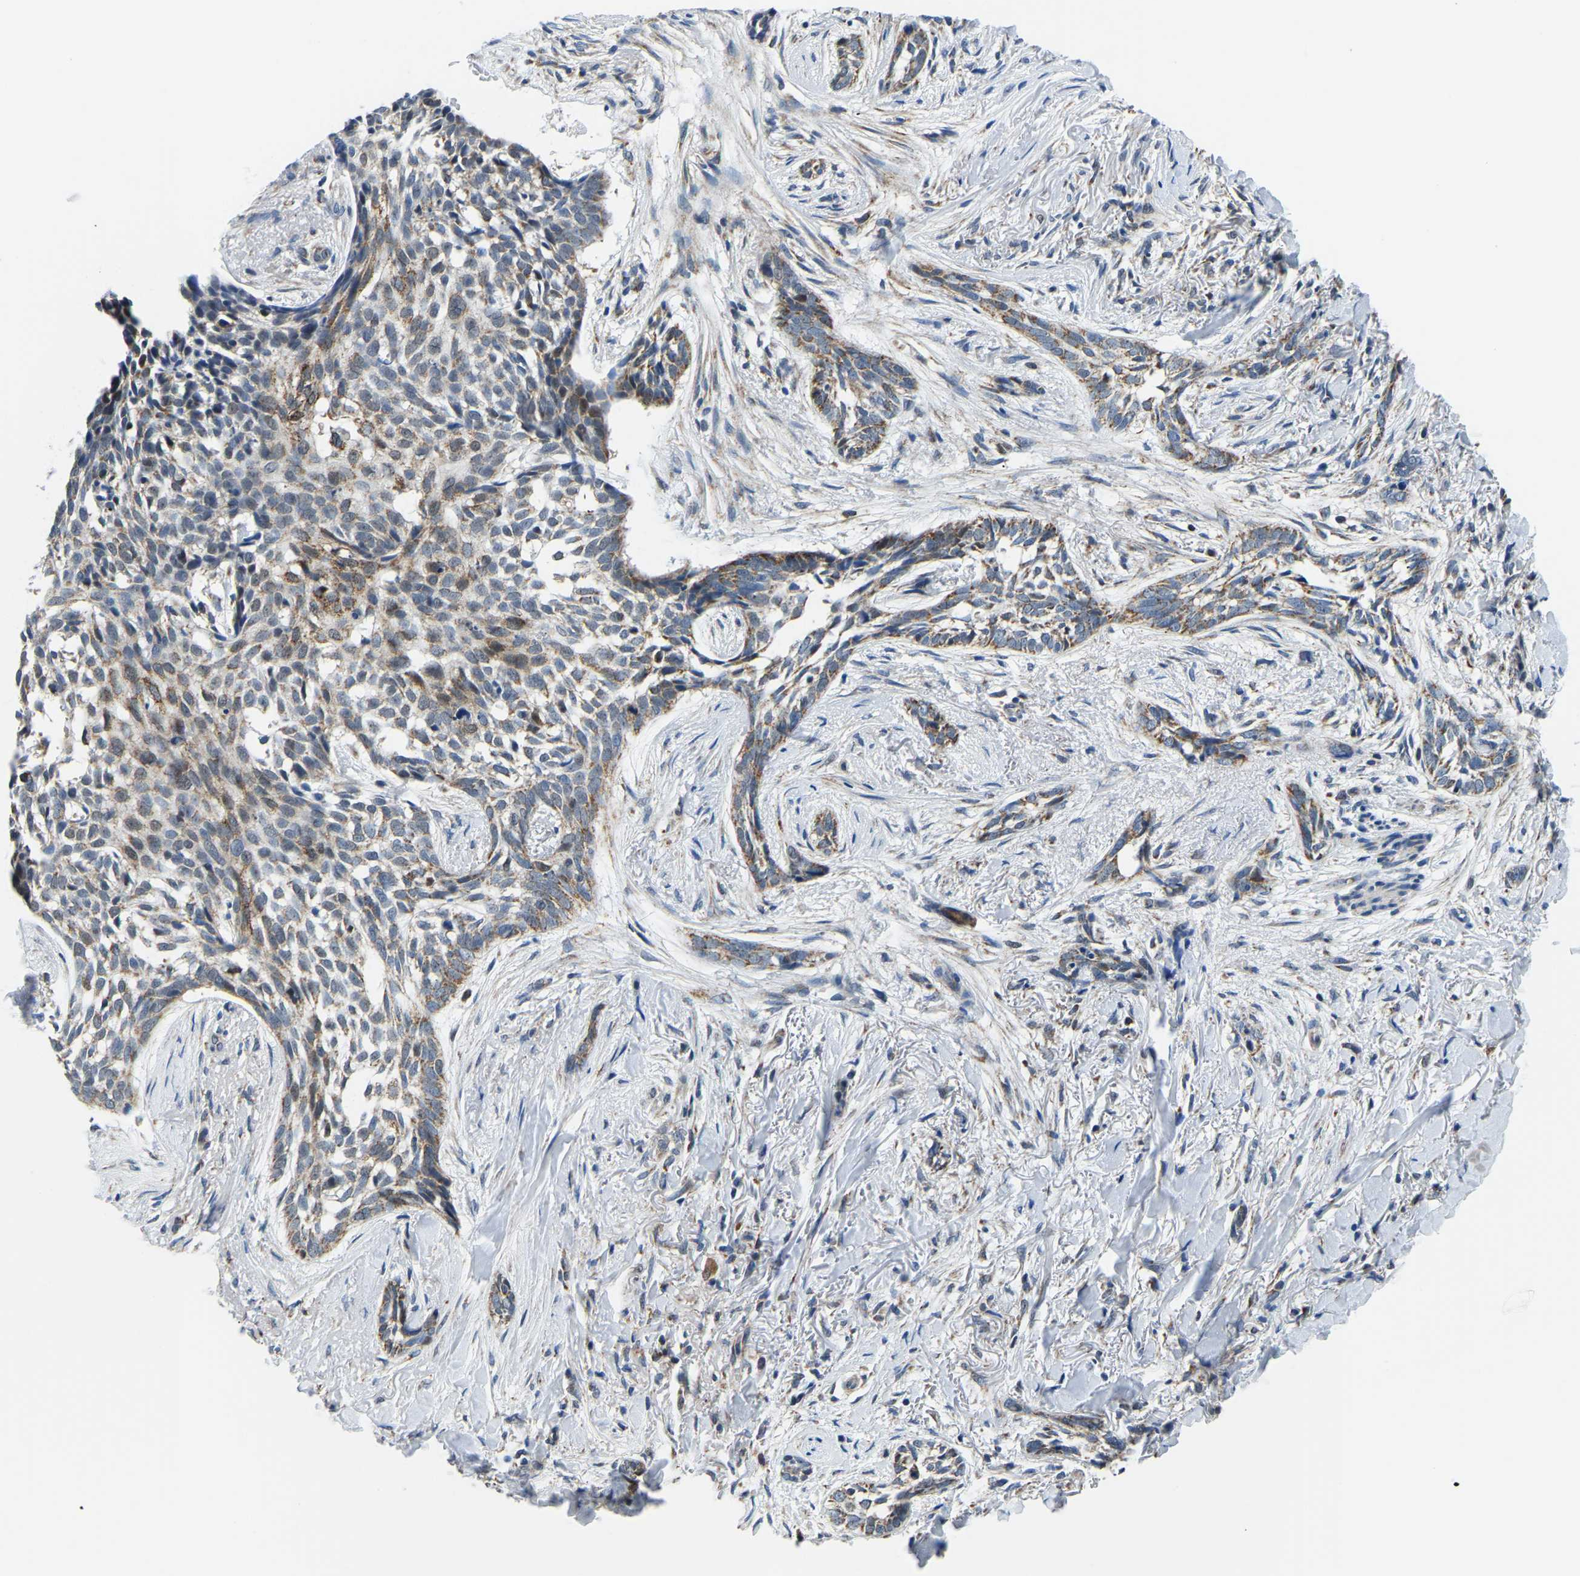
{"staining": {"intensity": "moderate", "quantity": "25%-75%", "location": "cytoplasmic/membranous"}, "tissue": "skin cancer", "cell_type": "Tumor cells", "image_type": "cancer", "snomed": [{"axis": "morphology", "description": "Basal cell carcinoma"}, {"axis": "topography", "description": "Skin"}], "caption": "Skin cancer tissue shows moderate cytoplasmic/membranous positivity in approximately 25%-75% of tumor cells, visualized by immunohistochemistry.", "gene": "BNIP3L", "patient": {"sex": "female", "age": 88}}